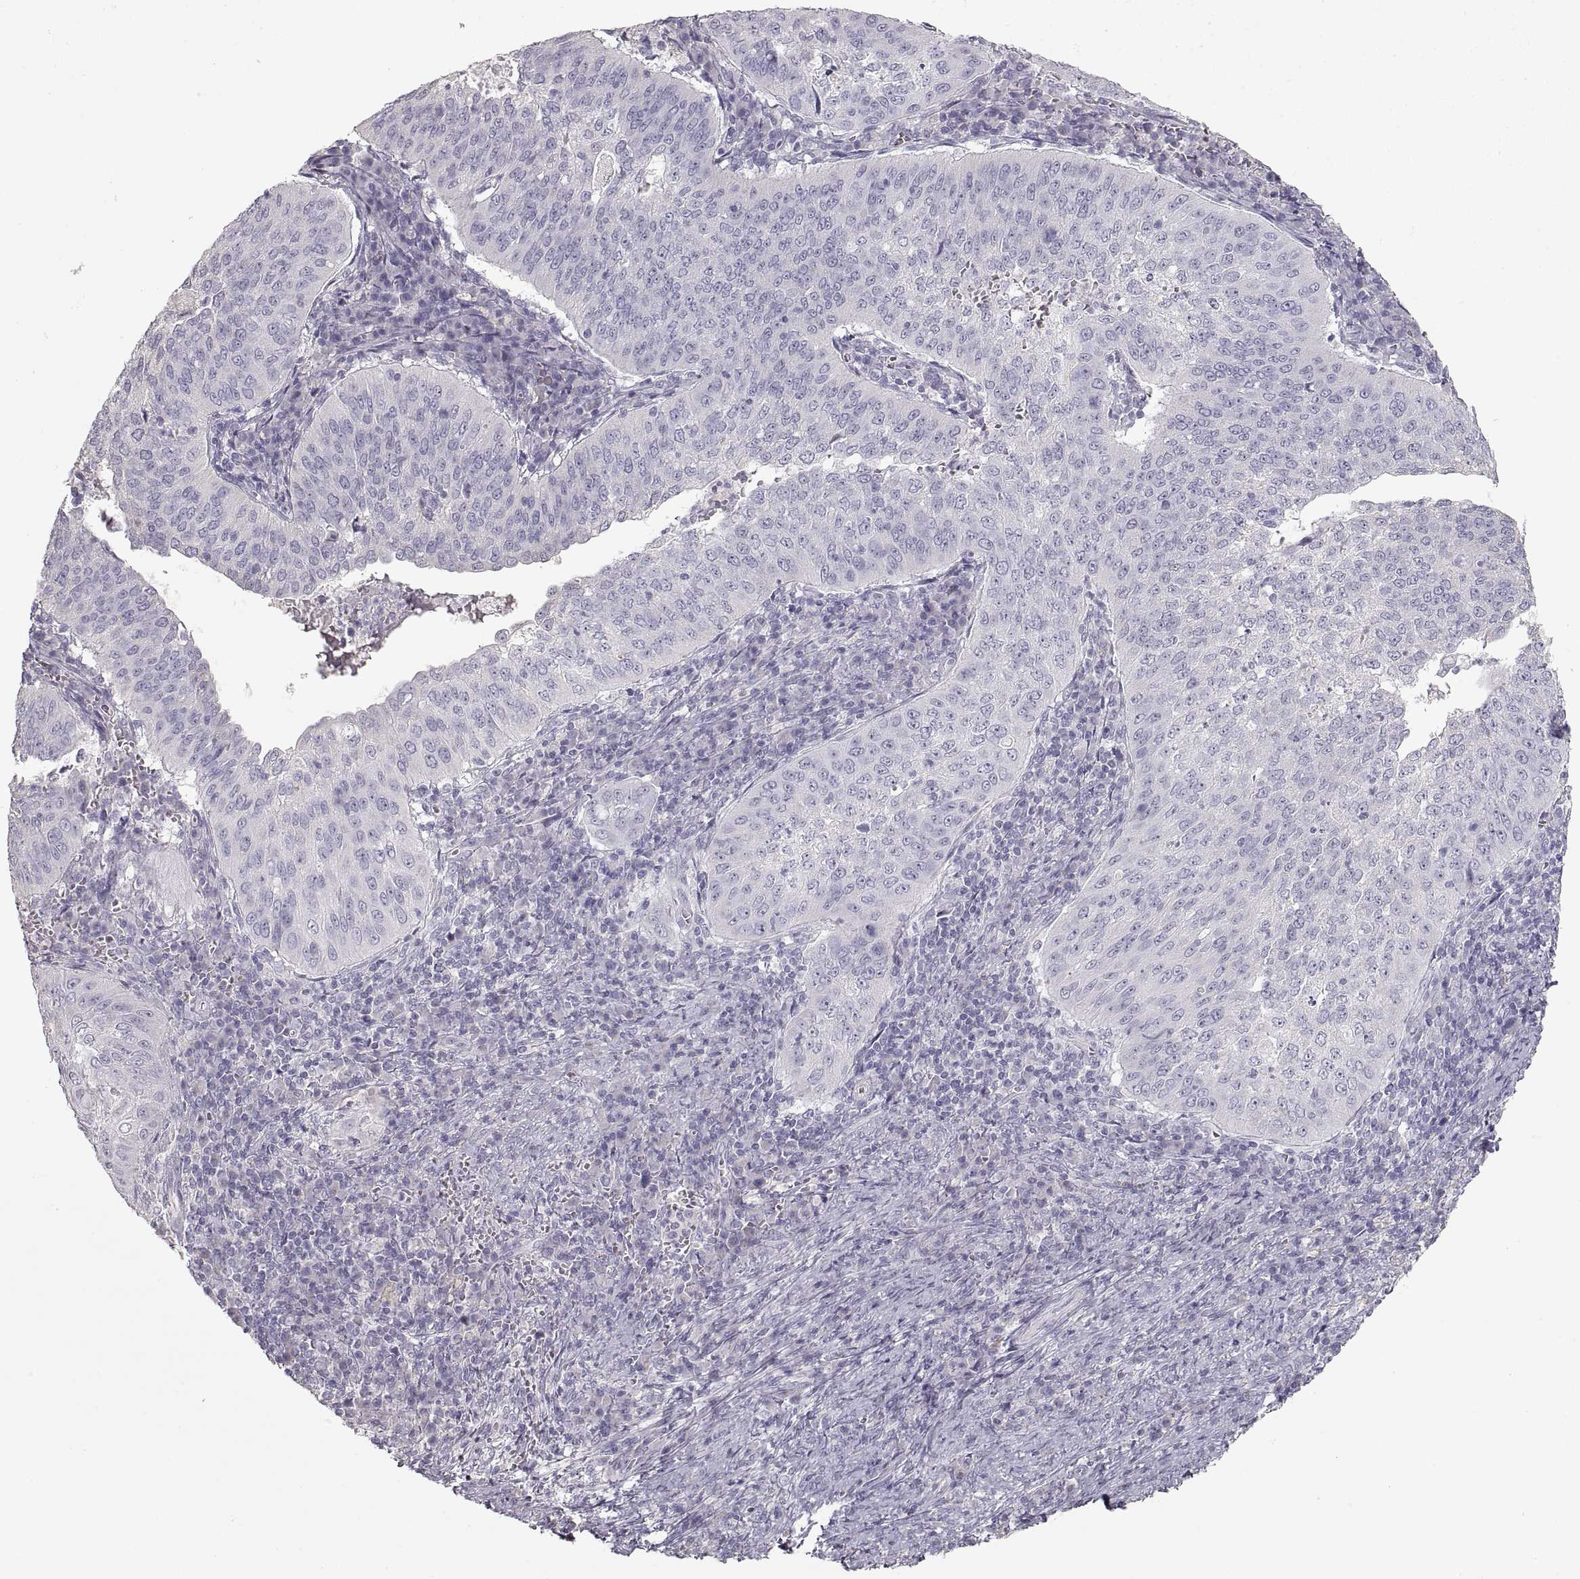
{"staining": {"intensity": "negative", "quantity": "none", "location": "none"}, "tissue": "cervical cancer", "cell_type": "Tumor cells", "image_type": "cancer", "snomed": [{"axis": "morphology", "description": "Squamous cell carcinoma, NOS"}, {"axis": "topography", "description": "Cervix"}], "caption": "The image exhibits no significant staining in tumor cells of cervical cancer (squamous cell carcinoma). The staining was performed using DAB to visualize the protein expression in brown, while the nuclei were stained in blue with hematoxylin (Magnification: 20x).", "gene": "ZP3", "patient": {"sex": "female", "age": 39}}